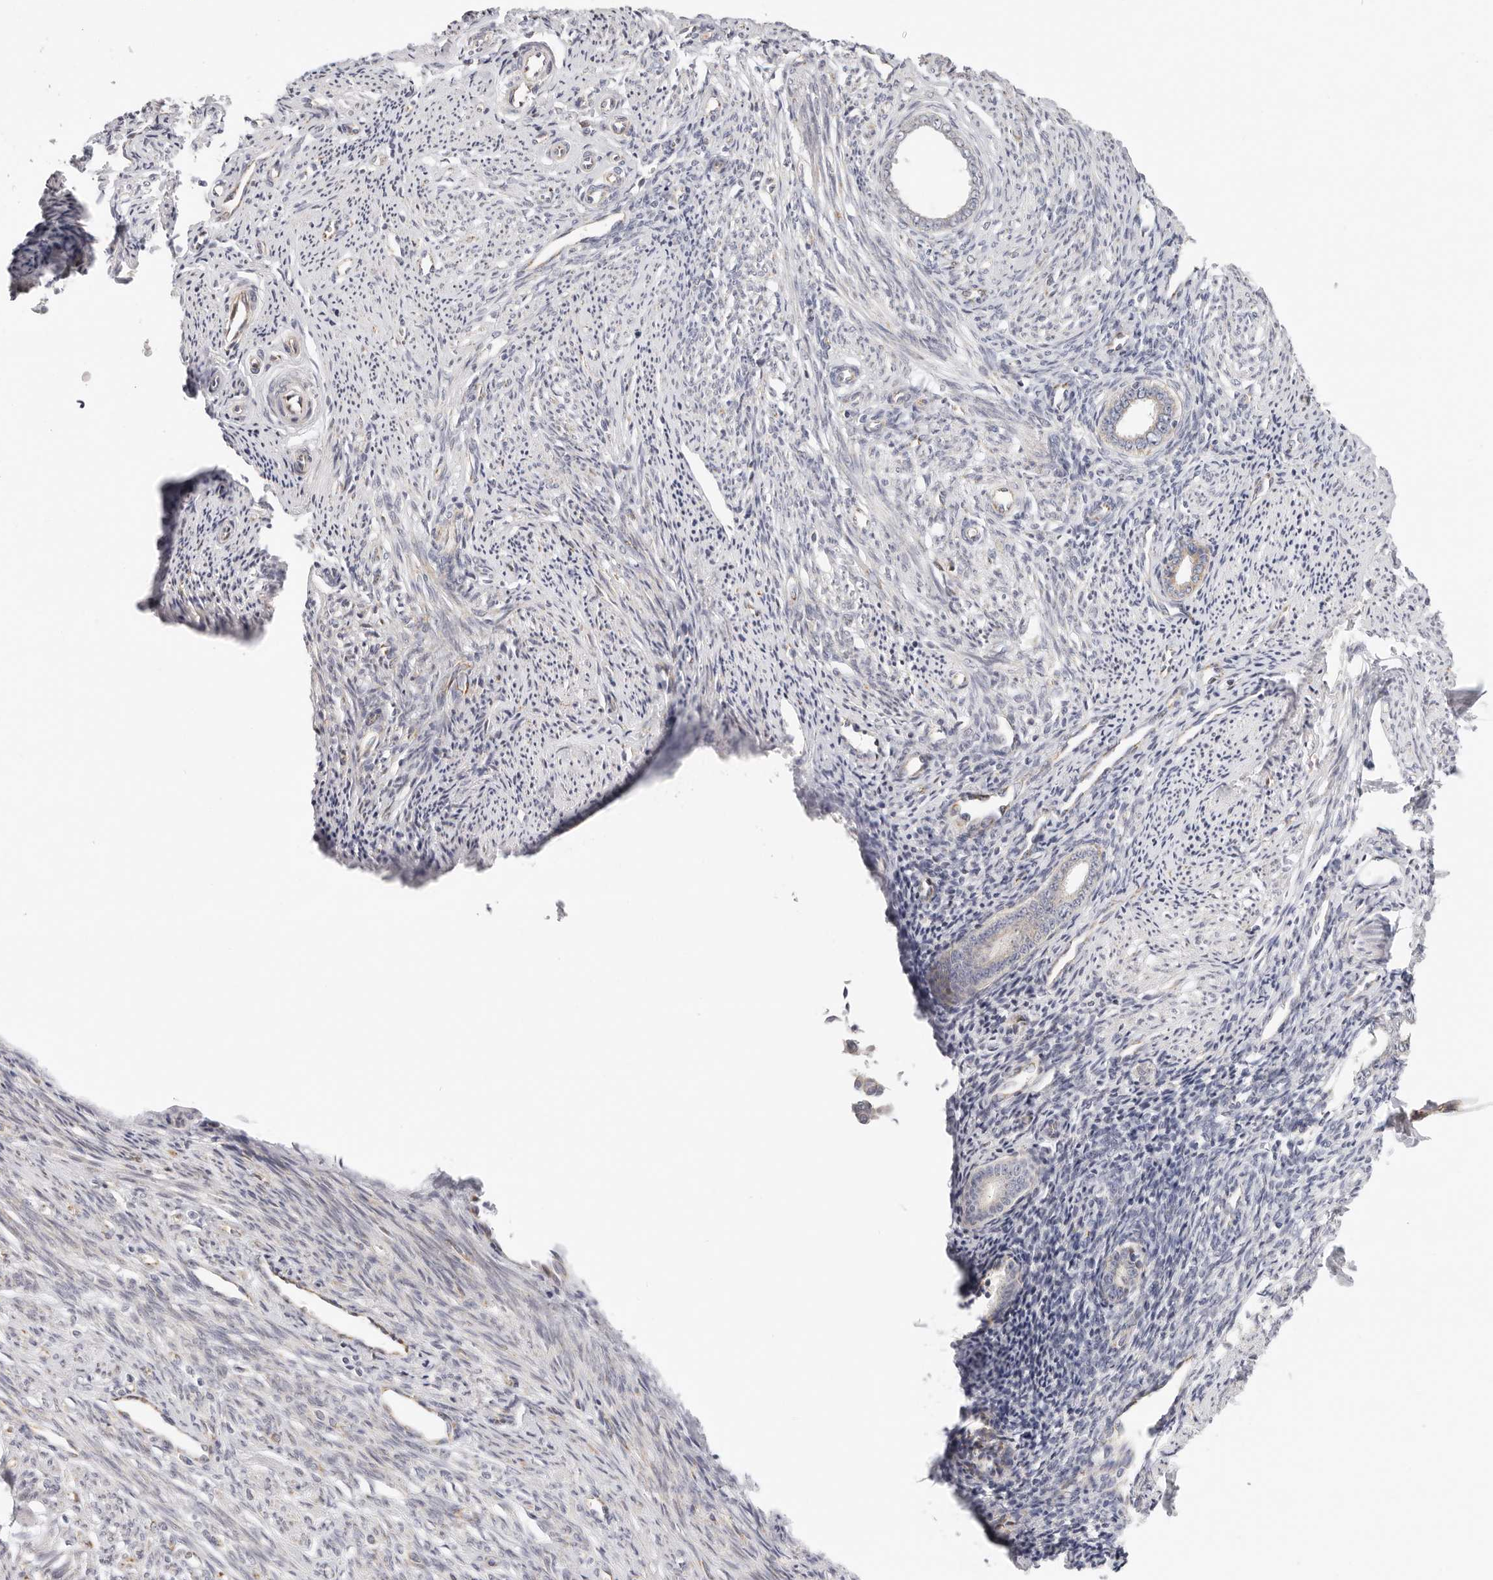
{"staining": {"intensity": "moderate", "quantity": "25%-75%", "location": "cytoplasmic/membranous"}, "tissue": "endometrium", "cell_type": "Cells in endometrial stroma", "image_type": "normal", "snomed": [{"axis": "morphology", "description": "Normal tissue, NOS"}, {"axis": "topography", "description": "Endometrium"}], "caption": "A high-resolution photomicrograph shows immunohistochemistry staining of normal endometrium, which displays moderate cytoplasmic/membranous staining in approximately 25%-75% of cells in endometrial stroma.", "gene": "AFDN", "patient": {"sex": "female", "age": 56}}